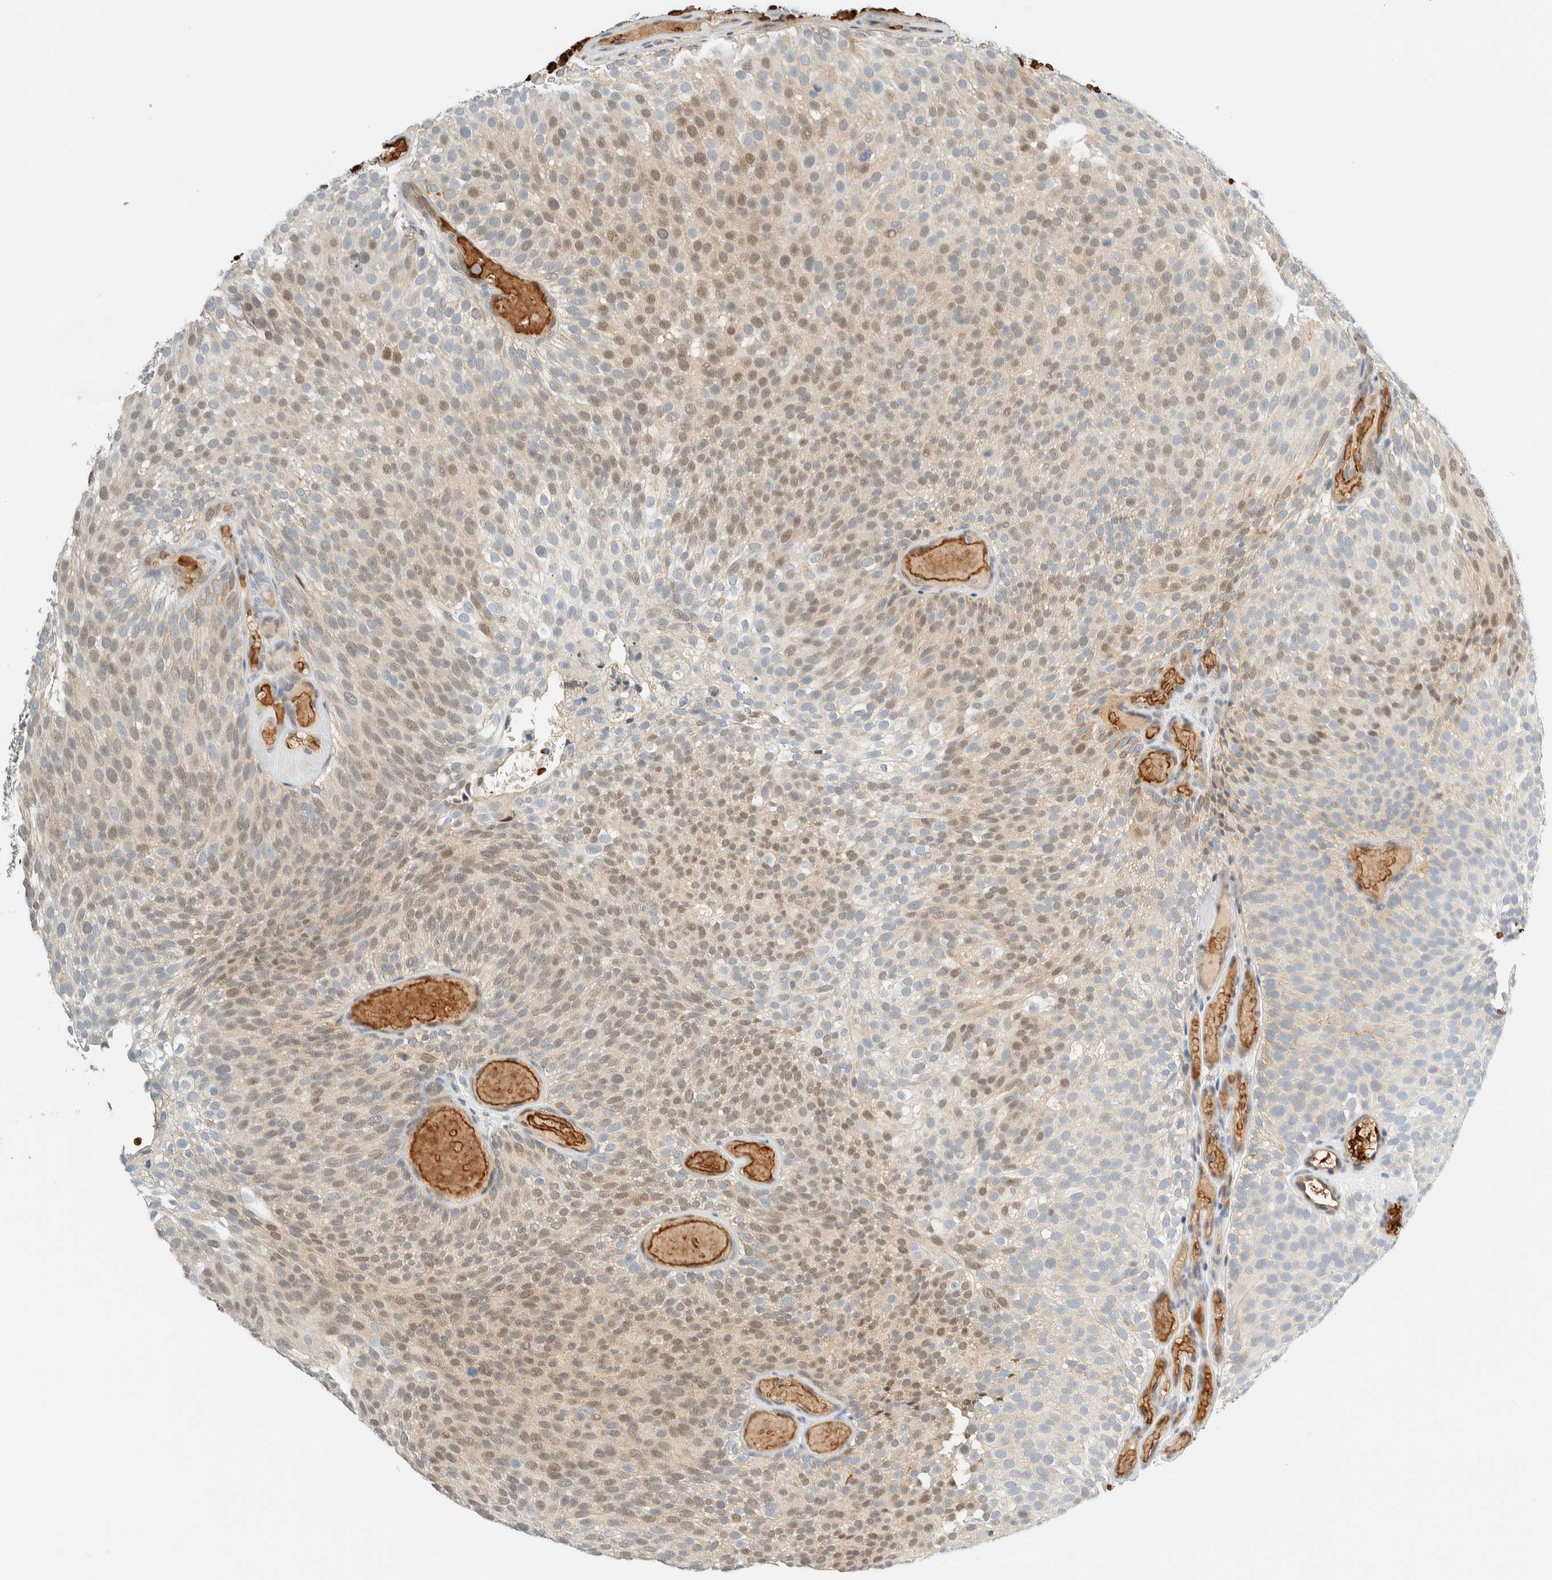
{"staining": {"intensity": "weak", "quantity": ">75%", "location": "nuclear"}, "tissue": "urothelial cancer", "cell_type": "Tumor cells", "image_type": "cancer", "snomed": [{"axis": "morphology", "description": "Urothelial carcinoma, Low grade"}, {"axis": "topography", "description": "Urinary bladder"}], "caption": "The immunohistochemical stain labels weak nuclear positivity in tumor cells of urothelial carcinoma (low-grade) tissue.", "gene": "TSTD2", "patient": {"sex": "male", "age": 78}}